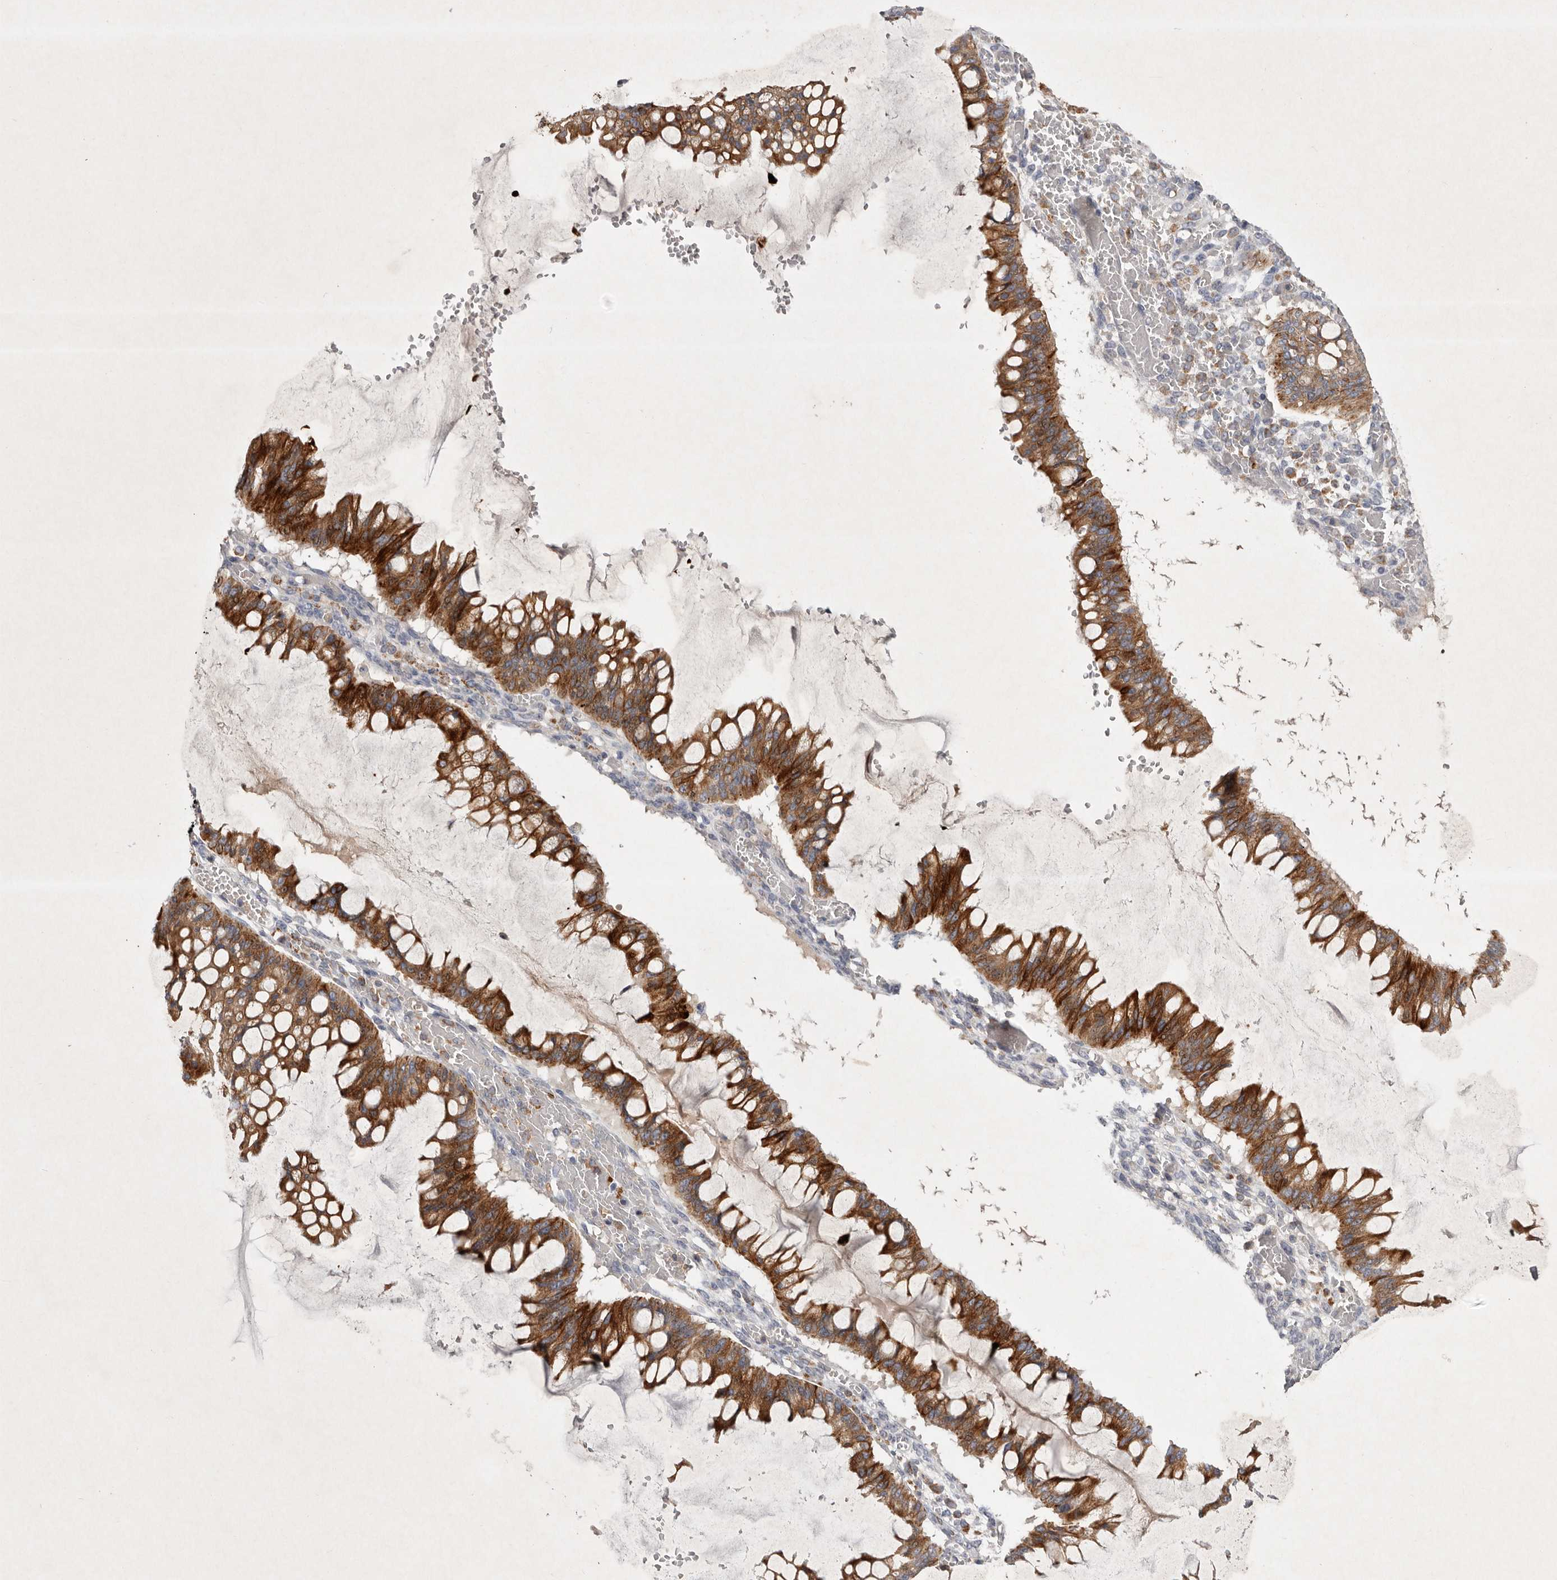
{"staining": {"intensity": "strong", "quantity": ">75%", "location": "cytoplasmic/membranous"}, "tissue": "ovarian cancer", "cell_type": "Tumor cells", "image_type": "cancer", "snomed": [{"axis": "morphology", "description": "Cystadenocarcinoma, mucinous, NOS"}, {"axis": "topography", "description": "Ovary"}], "caption": "Ovarian mucinous cystadenocarcinoma was stained to show a protein in brown. There is high levels of strong cytoplasmic/membranous staining in approximately >75% of tumor cells.", "gene": "TNFSF14", "patient": {"sex": "female", "age": 73}}